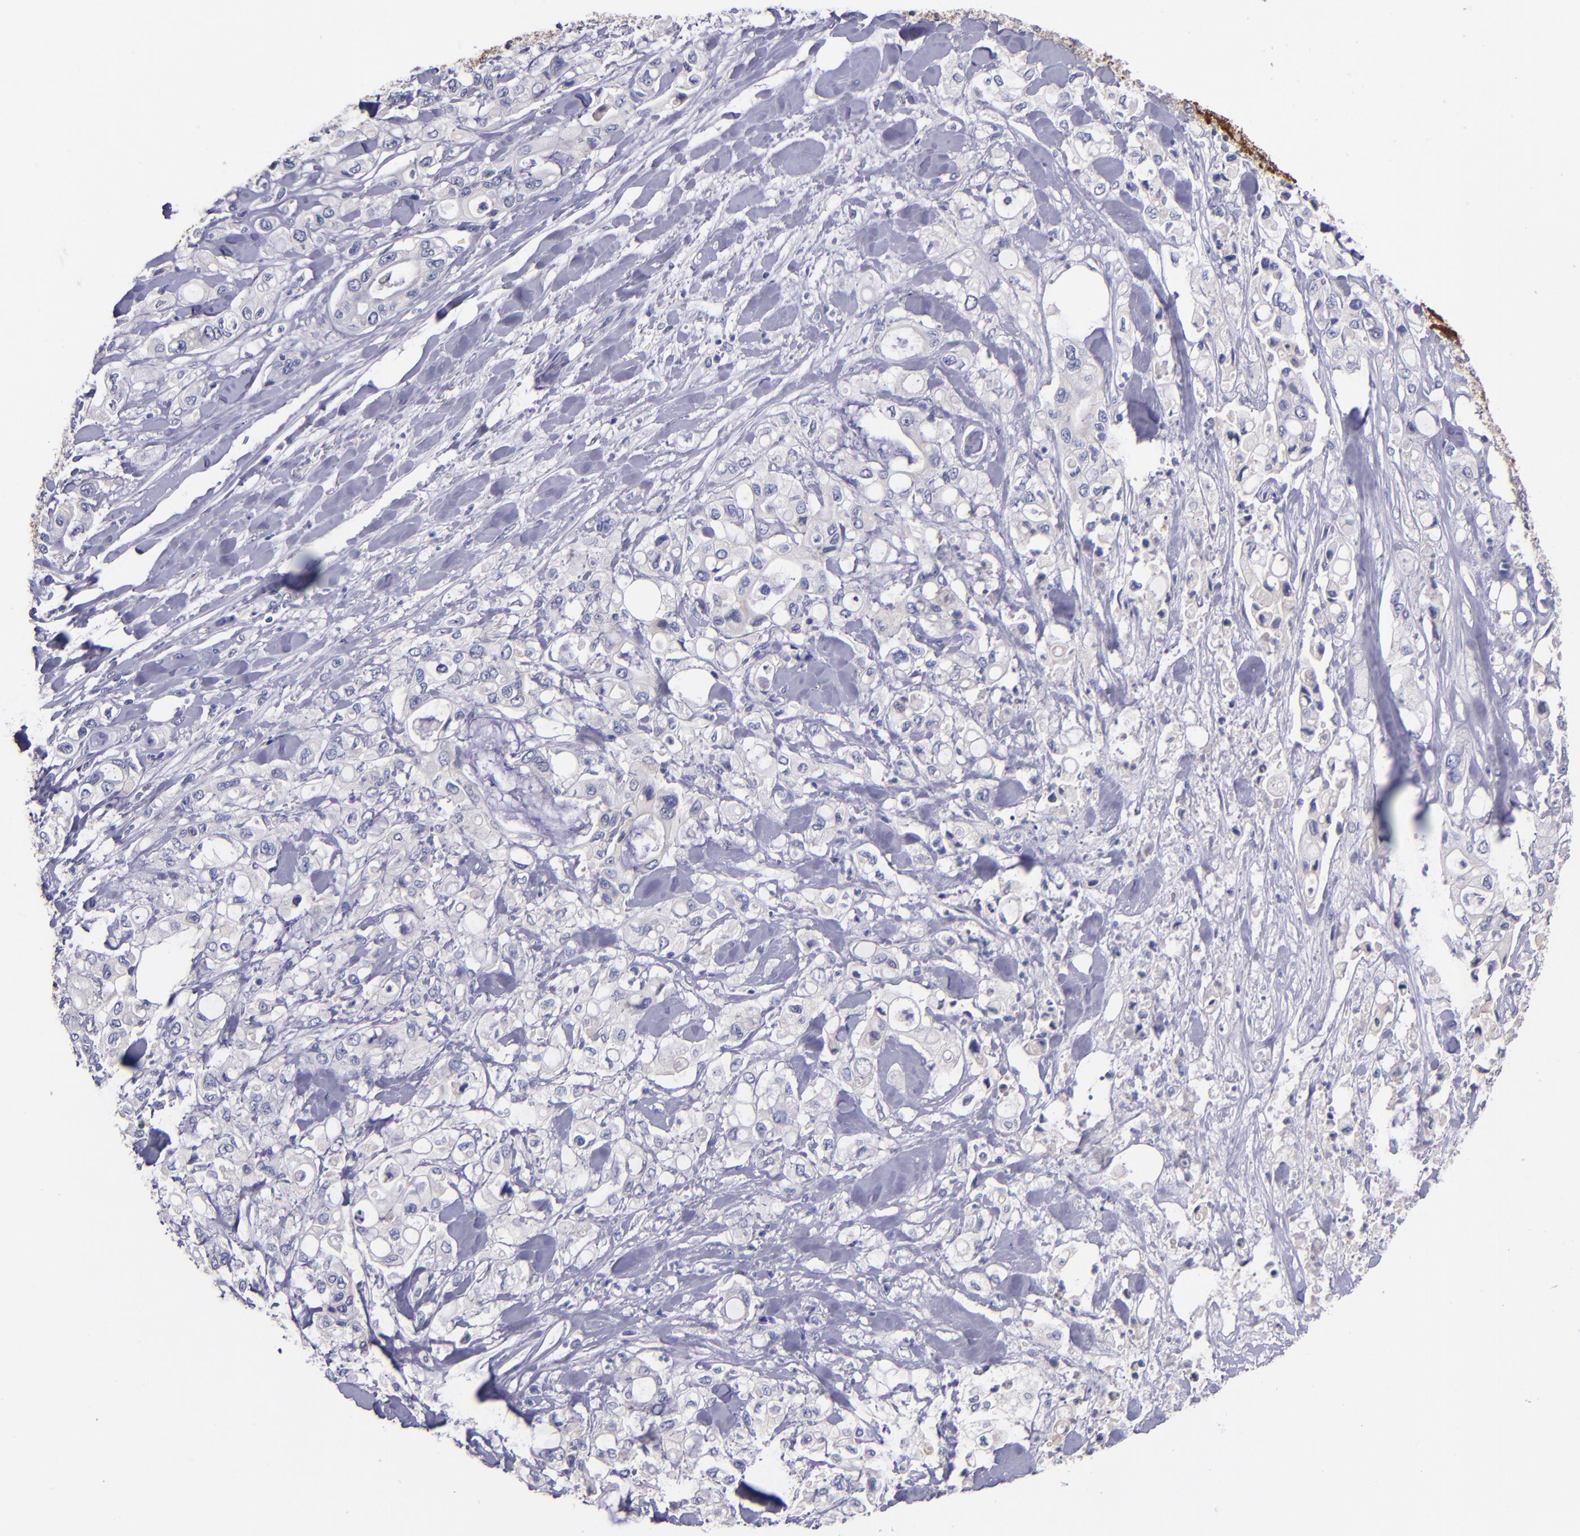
{"staining": {"intensity": "negative", "quantity": "none", "location": "none"}, "tissue": "pancreatic cancer", "cell_type": "Tumor cells", "image_type": "cancer", "snomed": [{"axis": "morphology", "description": "Adenocarcinoma, NOS"}, {"axis": "topography", "description": "Pancreas"}], "caption": "Tumor cells are negative for protein expression in human pancreatic cancer (adenocarcinoma).", "gene": "RBP4", "patient": {"sex": "male", "age": 70}}